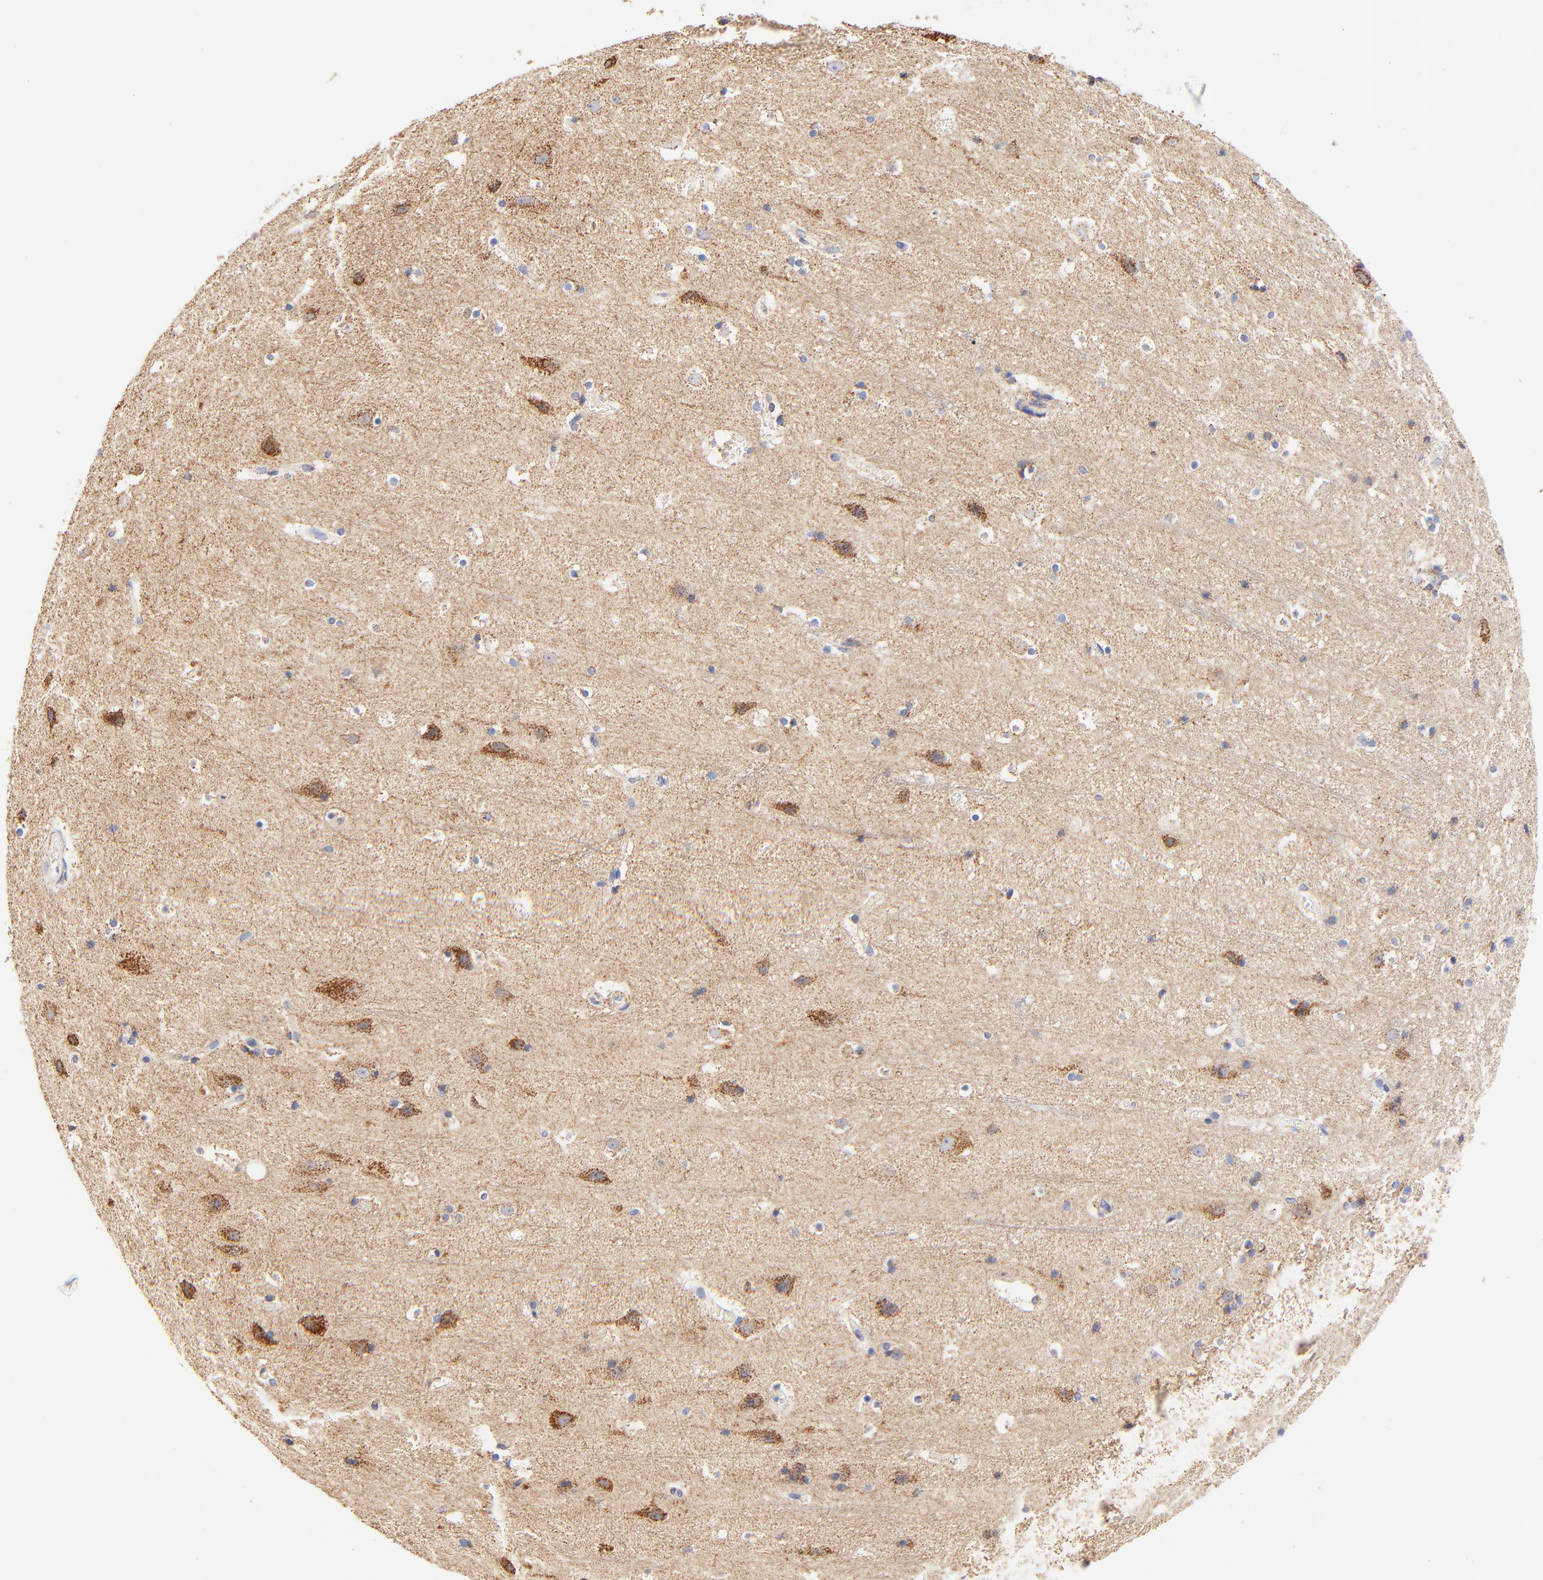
{"staining": {"intensity": "weak", "quantity": ">75%", "location": "cytoplasmic/membranous"}, "tissue": "cerebral cortex", "cell_type": "Endothelial cells", "image_type": "normal", "snomed": [{"axis": "morphology", "description": "Normal tissue, NOS"}, {"axis": "topography", "description": "Cerebral cortex"}], "caption": "Immunohistochemical staining of normal human cerebral cortex reveals low levels of weak cytoplasmic/membranous positivity in about >75% of endothelial cells.", "gene": "ATP5F1D", "patient": {"sex": "male", "age": 45}}